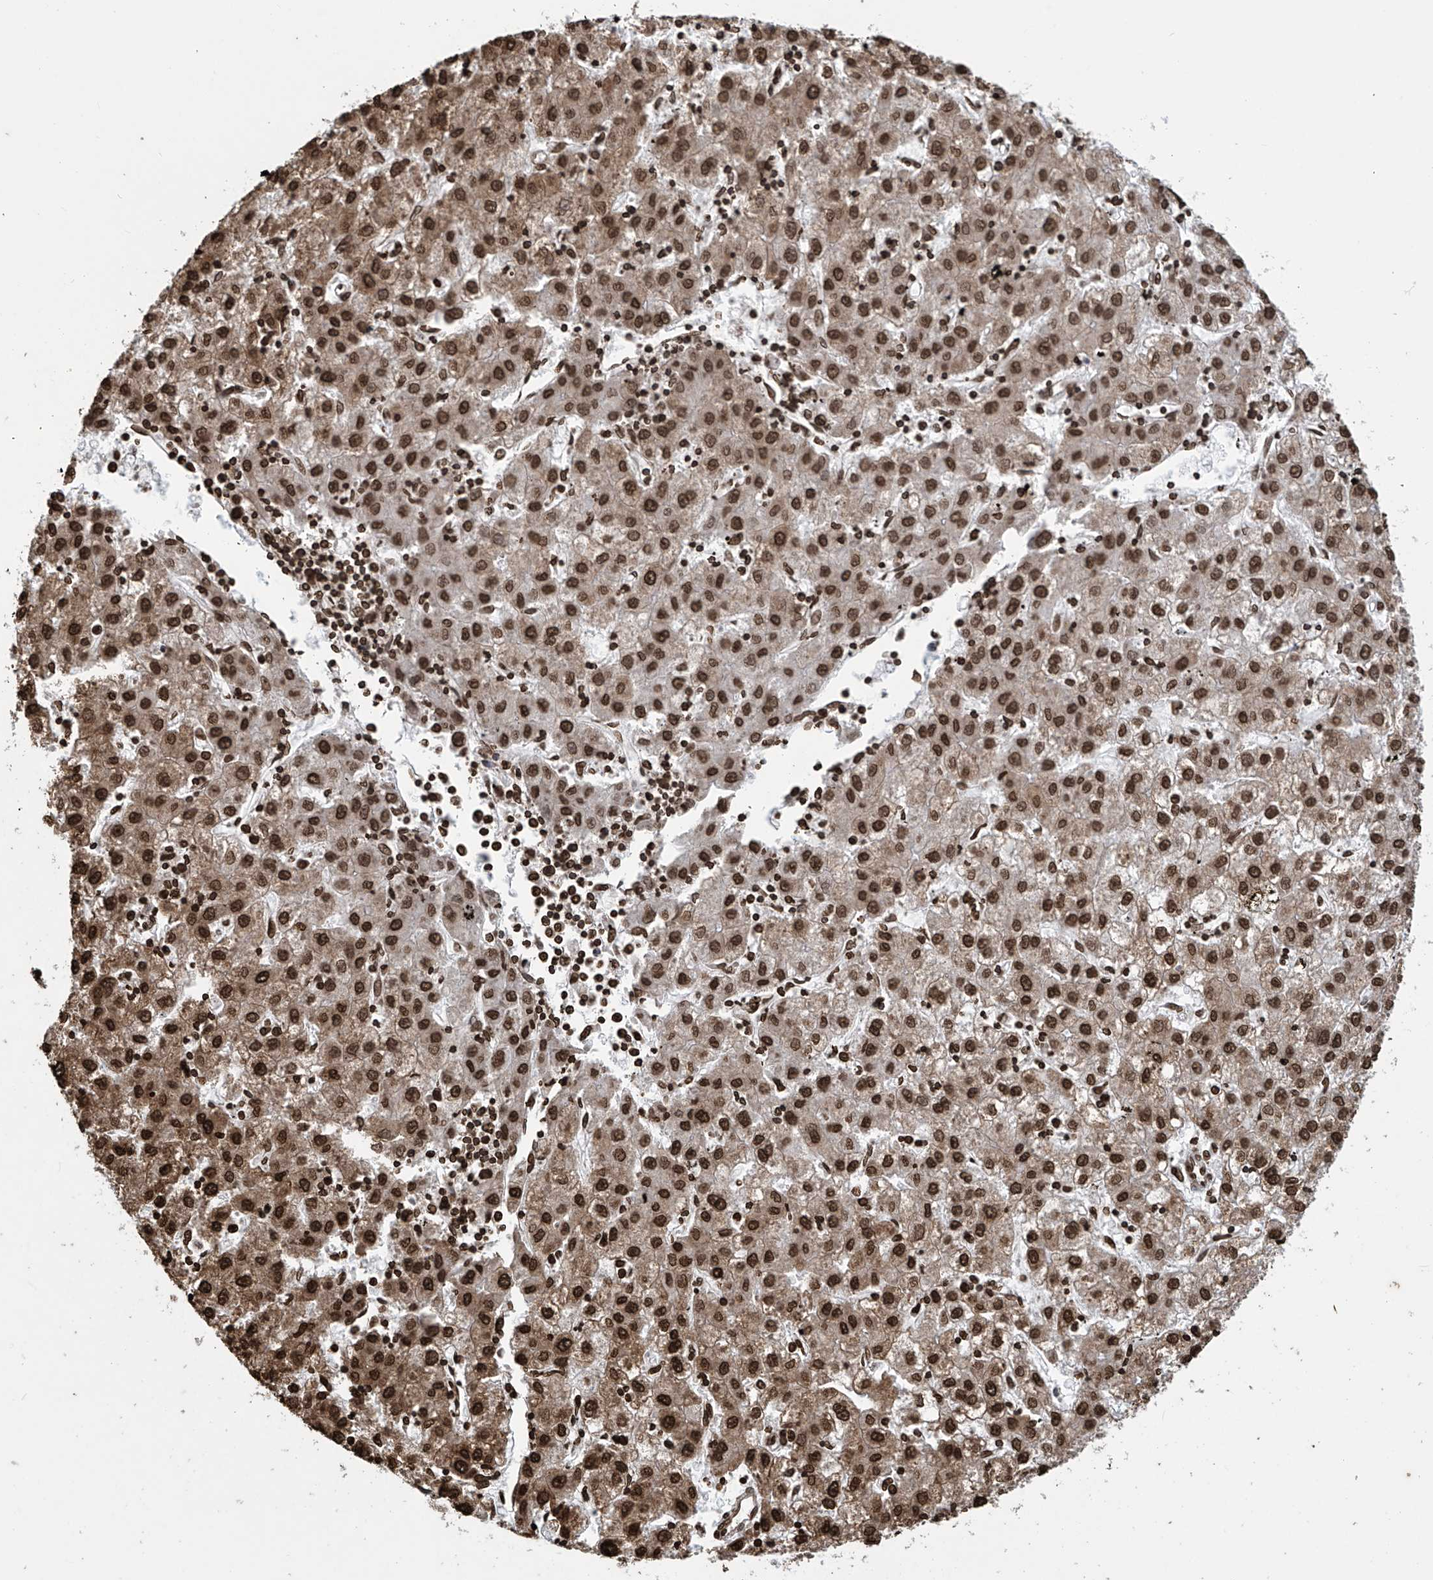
{"staining": {"intensity": "strong", "quantity": ">75%", "location": "nuclear"}, "tissue": "liver cancer", "cell_type": "Tumor cells", "image_type": "cancer", "snomed": [{"axis": "morphology", "description": "Carcinoma, Hepatocellular, NOS"}, {"axis": "topography", "description": "Liver"}], "caption": "The photomicrograph displays a brown stain indicating the presence of a protein in the nuclear of tumor cells in liver cancer (hepatocellular carcinoma).", "gene": "DPPA2", "patient": {"sex": "male", "age": 72}}